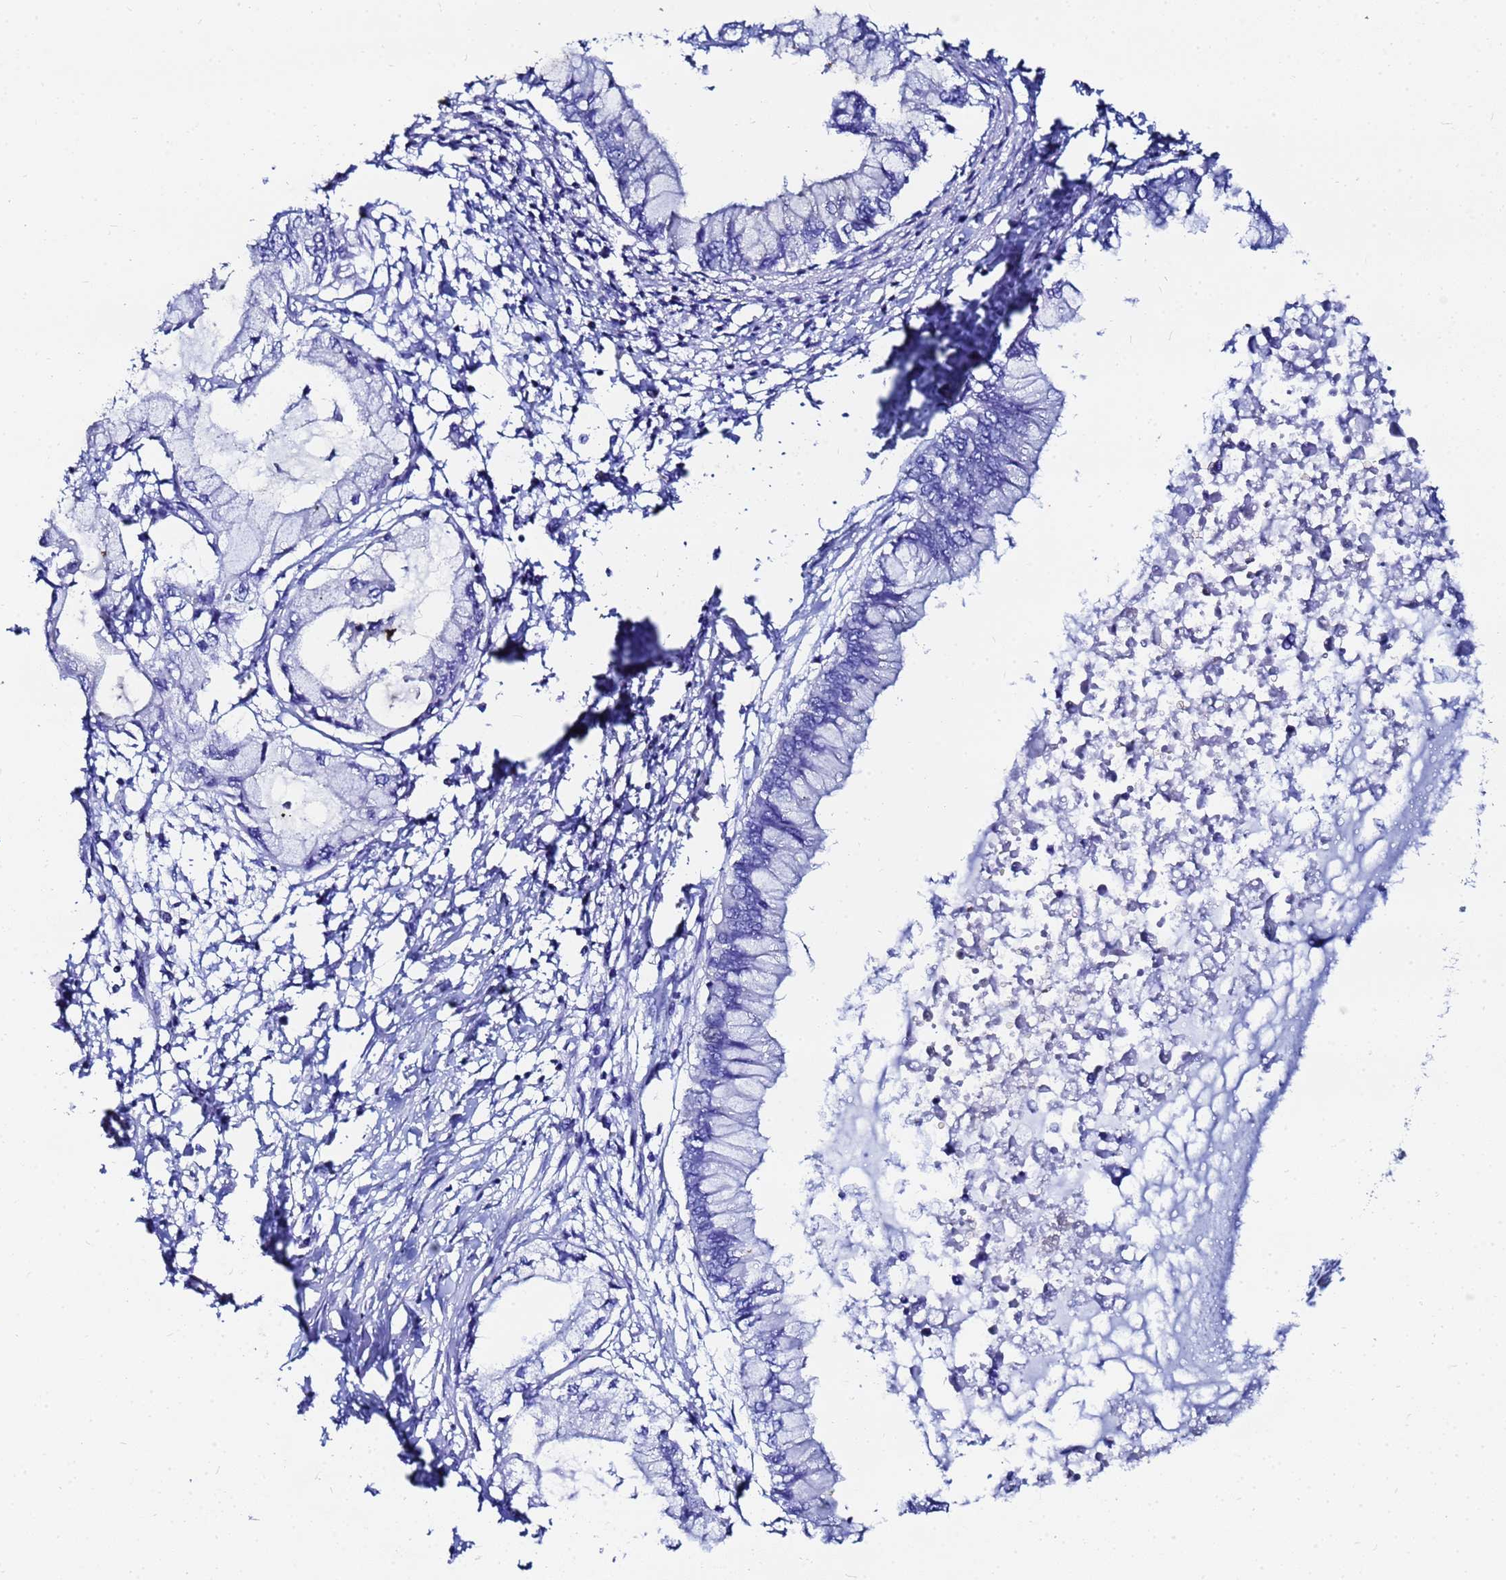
{"staining": {"intensity": "negative", "quantity": "none", "location": "none"}, "tissue": "pancreatic cancer", "cell_type": "Tumor cells", "image_type": "cancer", "snomed": [{"axis": "morphology", "description": "Adenocarcinoma, NOS"}, {"axis": "topography", "description": "Pancreas"}], "caption": "Pancreatic adenocarcinoma was stained to show a protein in brown. There is no significant positivity in tumor cells.", "gene": "FAHD2A", "patient": {"sex": "male", "age": 48}}